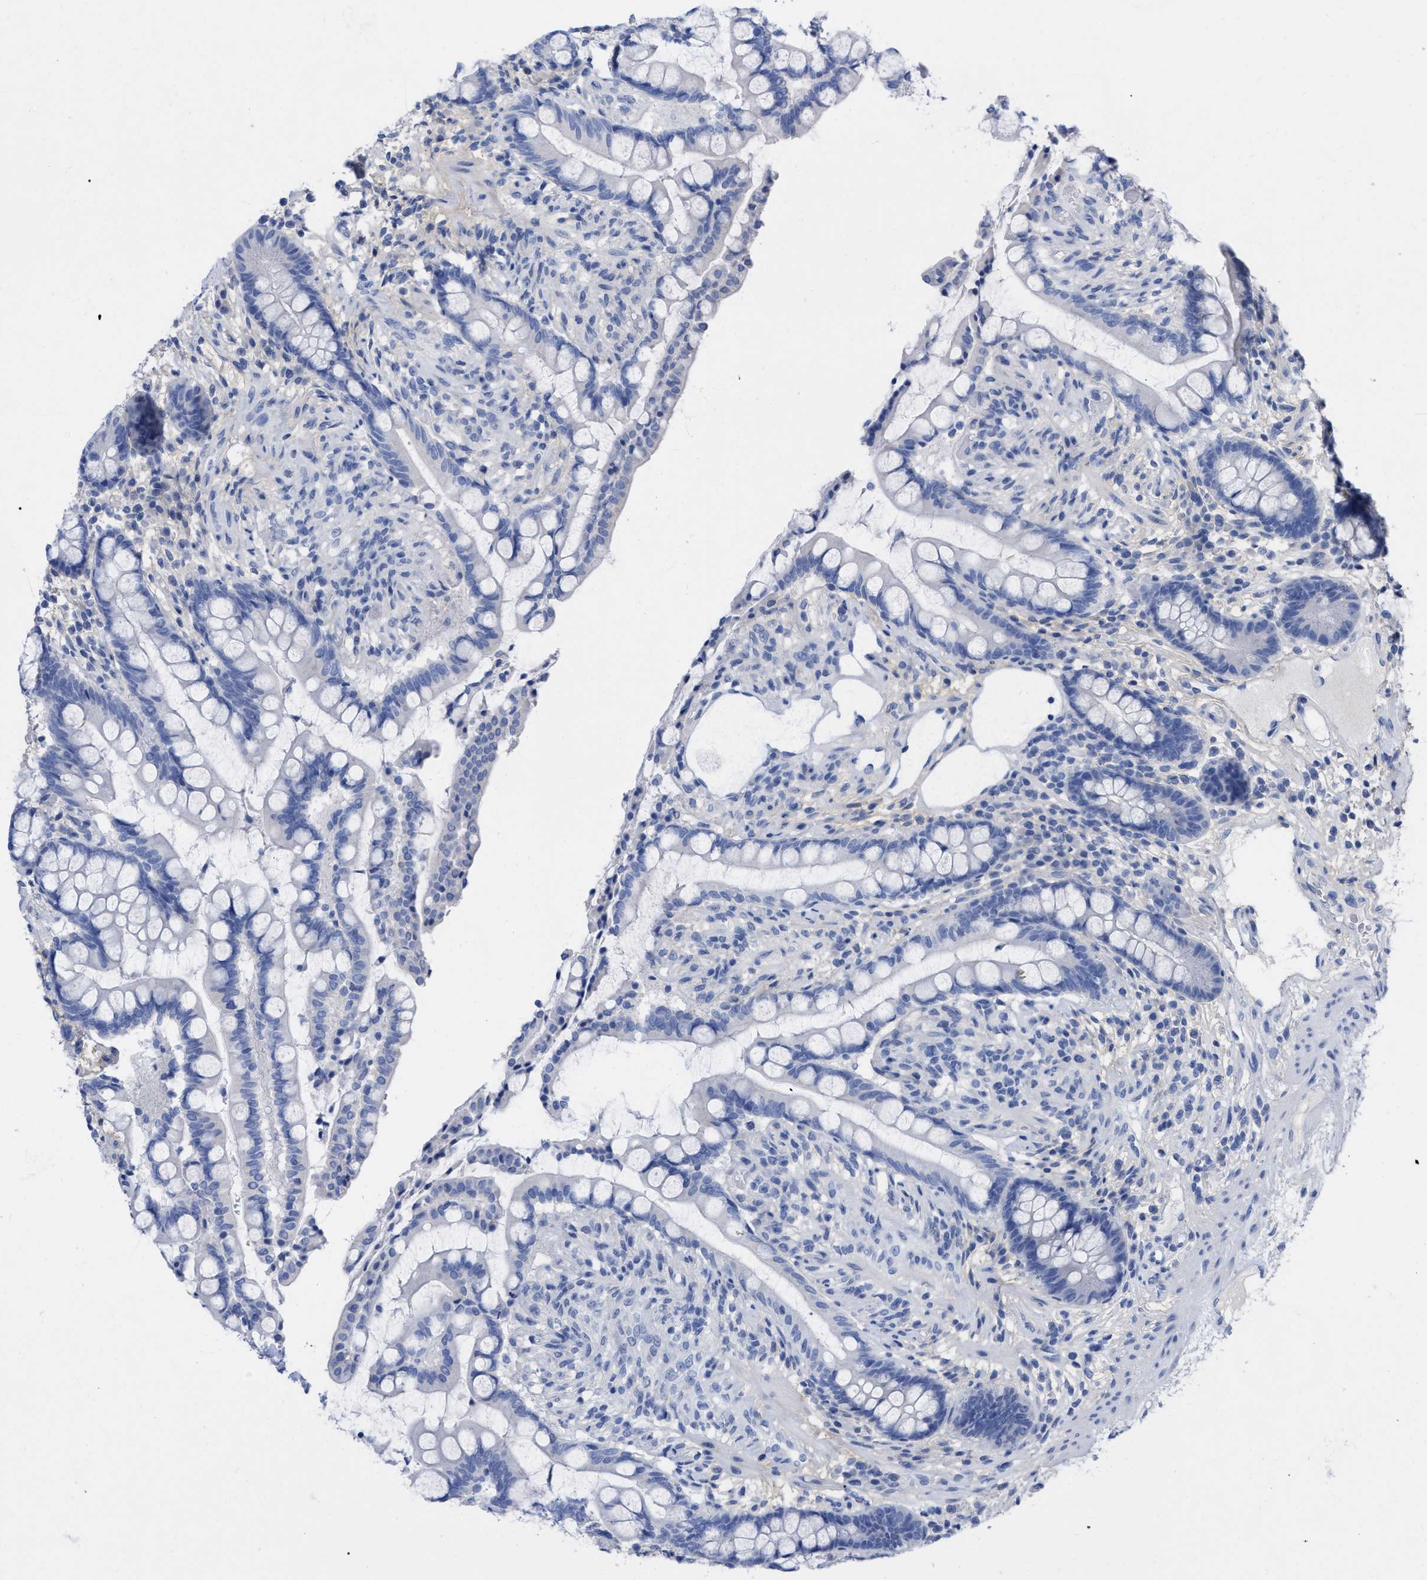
{"staining": {"intensity": "negative", "quantity": "none", "location": "none"}, "tissue": "colon", "cell_type": "Endothelial cells", "image_type": "normal", "snomed": [{"axis": "morphology", "description": "Normal tissue, NOS"}, {"axis": "topography", "description": "Colon"}], "caption": "There is no significant staining in endothelial cells of colon. (Stains: DAB immunohistochemistry (IHC) with hematoxylin counter stain, Microscopy: brightfield microscopy at high magnification).", "gene": "HAPLN1", "patient": {"sex": "male", "age": 73}}